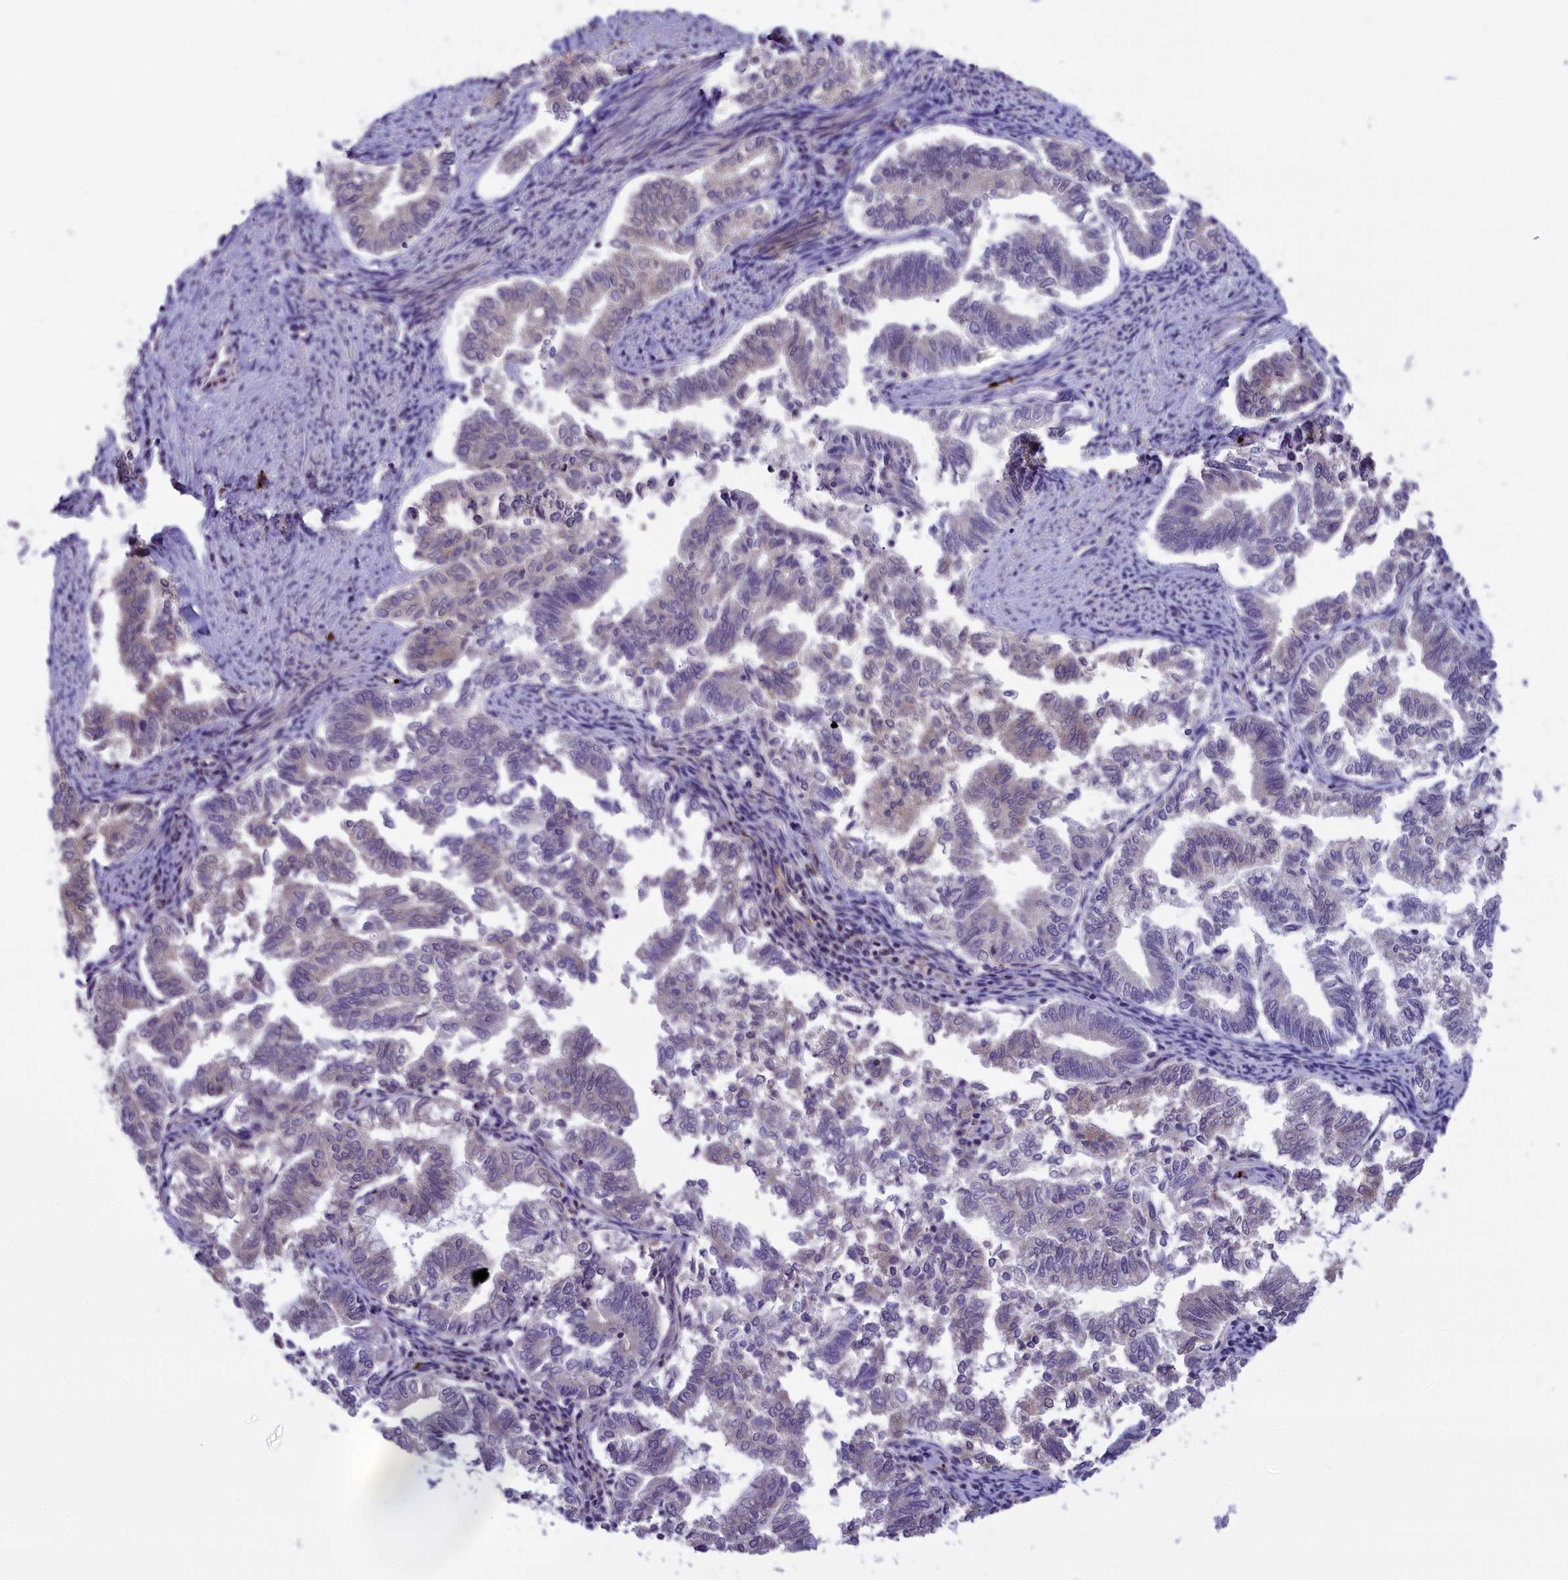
{"staining": {"intensity": "negative", "quantity": "none", "location": "none"}, "tissue": "endometrial cancer", "cell_type": "Tumor cells", "image_type": "cancer", "snomed": [{"axis": "morphology", "description": "Adenocarcinoma, NOS"}, {"axis": "topography", "description": "Endometrium"}], "caption": "Protein analysis of adenocarcinoma (endometrial) exhibits no significant expression in tumor cells. The staining was performed using DAB to visualize the protein expression in brown, while the nuclei were stained in blue with hematoxylin (Magnification: 20x).", "gene": "HEATR3", "patient": {"sex": "female", "age": 79}}